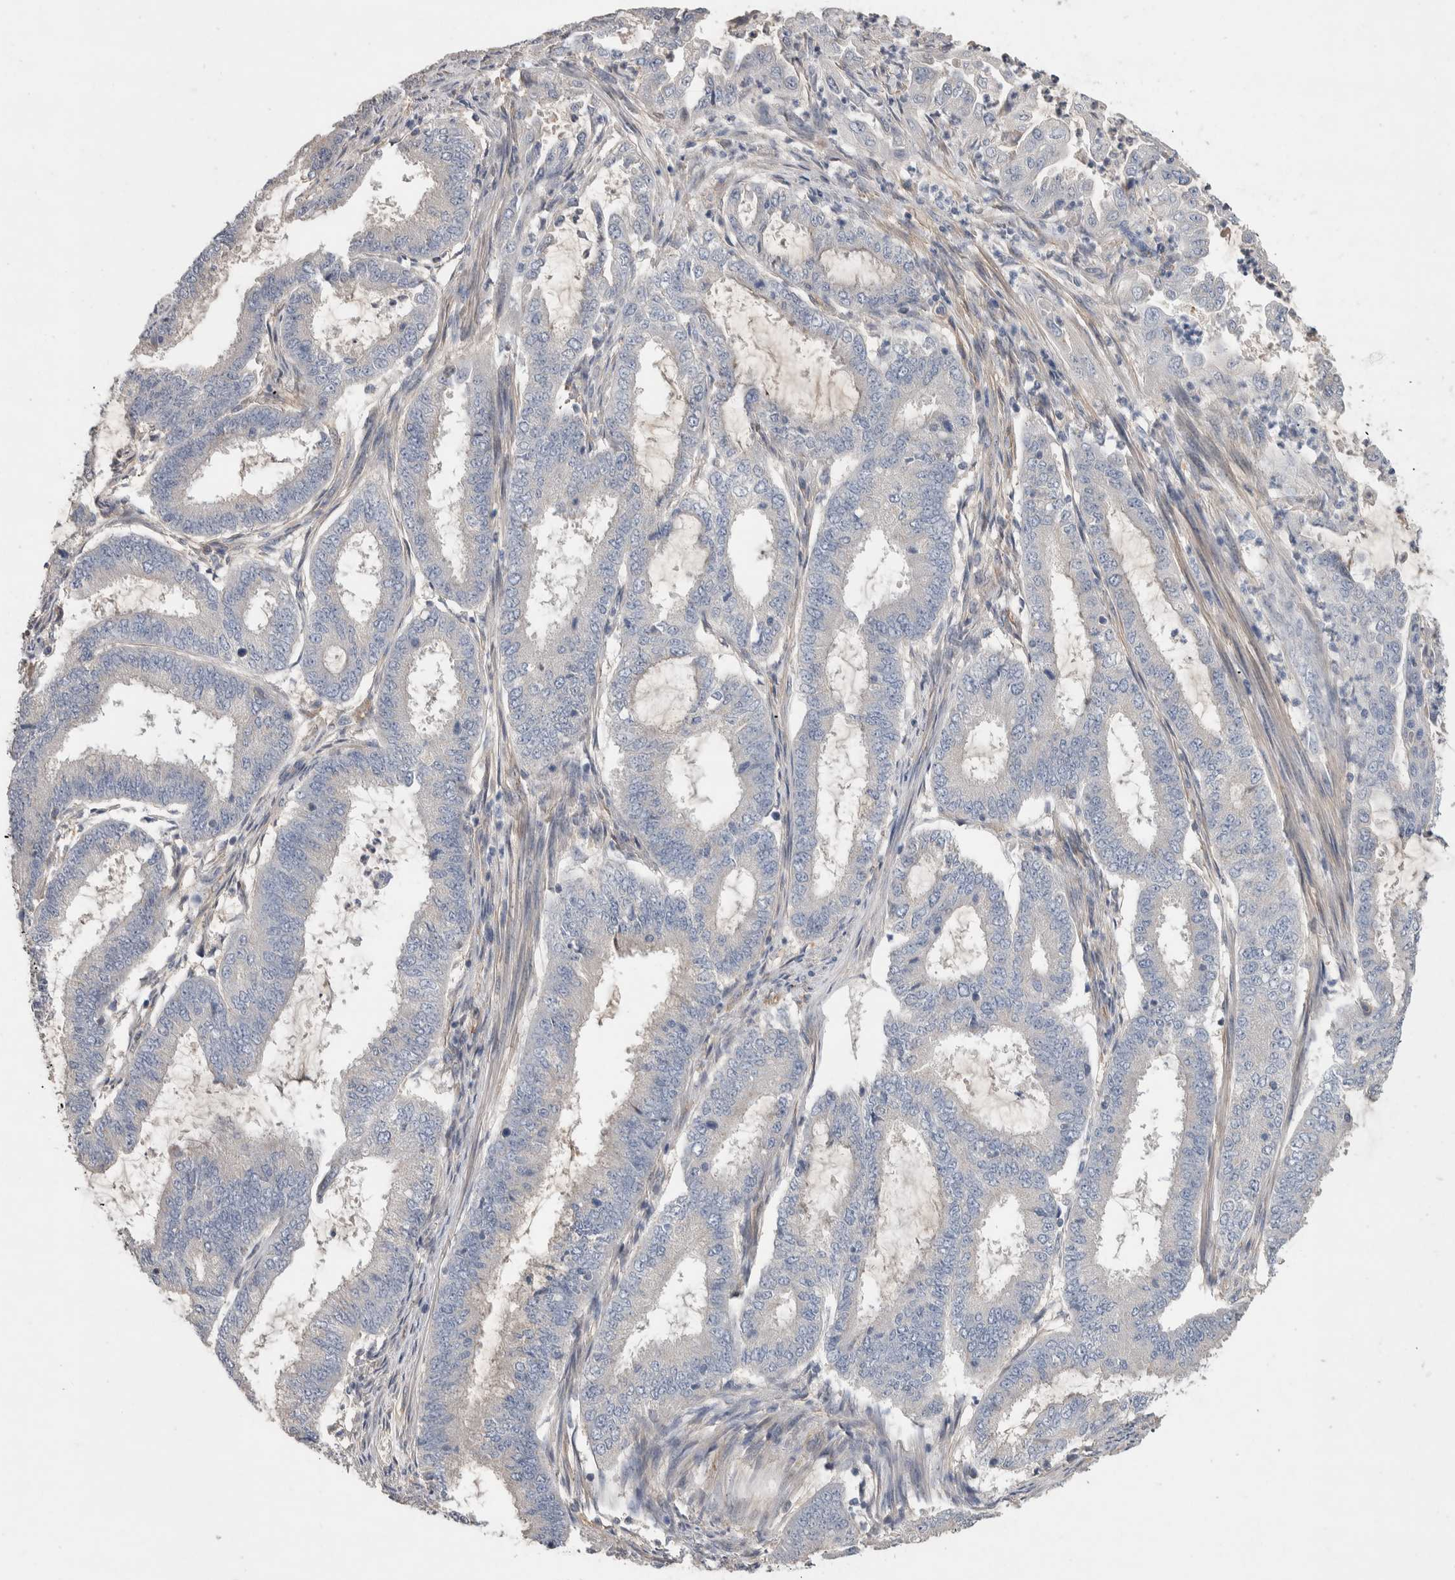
{"staining": {"intensity": "negative", "quantity": "none", "location": "none"}, "tissue": "endometrial cancer", "cell_type": "Tumor cells", "image_type": "cancer", "snomed": [{"axis": "morphology", "description": "Adenocarcinoma, NOS"}, {"axis": "topography", "description": "Endometrium"}], "caption": "Immunohistochemistry of endometrial cancer (adenocarcinoma) exhibits no expression in tumor cells. (Stains: DAB immunohistochemistry with hematoxylin counter stain, Microscopy: brightfield microscopy at high magnification).", "gene": "GCNA", "patient": {"sex": "female", "age": 51}}